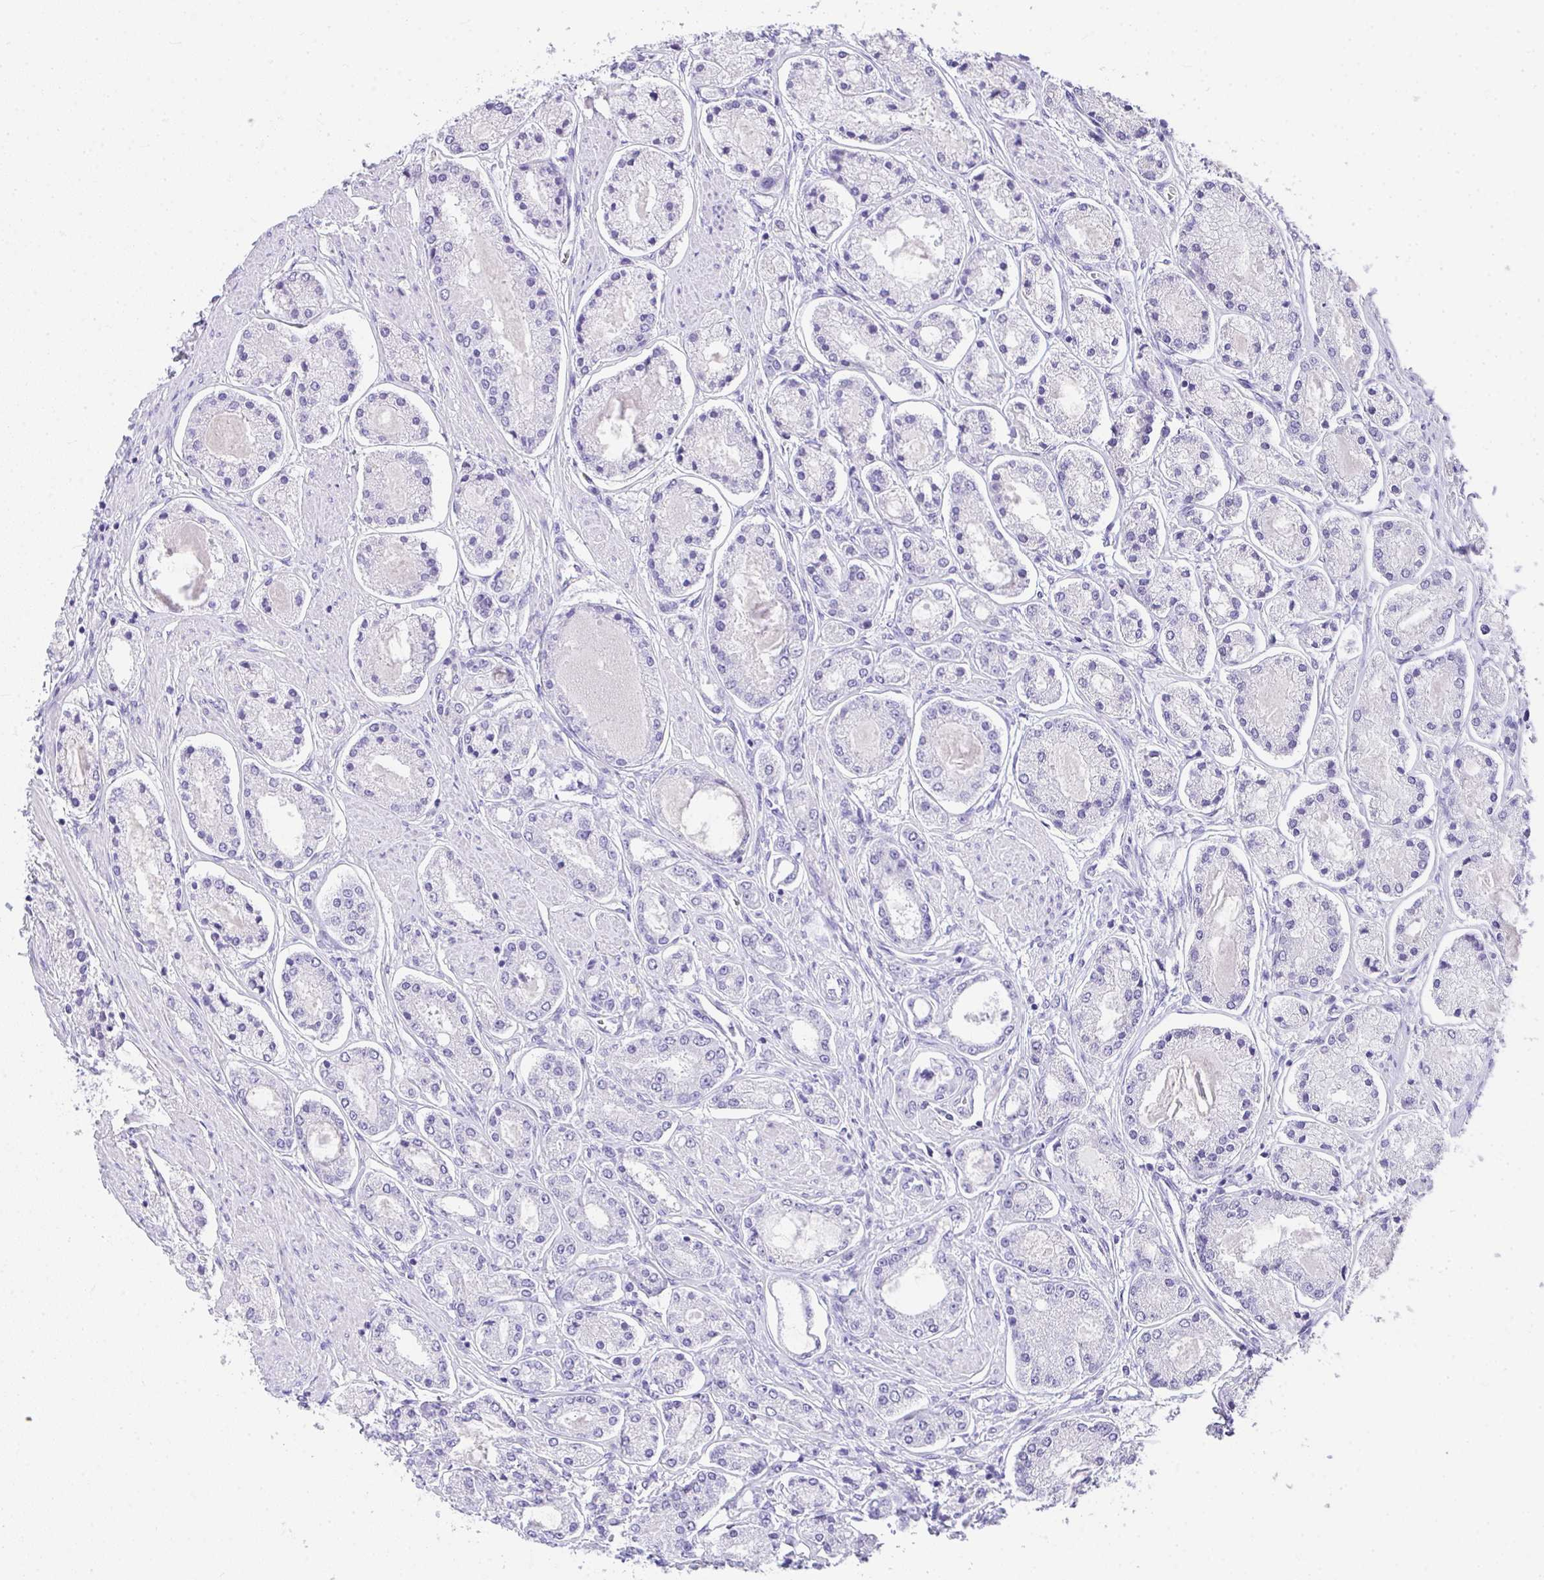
{"staining": {"intensity": "negative", "quantity": "none", "location": "none"}, "tissue": "prostate cancer", "cell_type": "Tumor cells", "image_type": "cancer", "snomed": [{"axis": "morphology", "description": "Adenocarcinoma, High grade"}, {"axis": "topography", "description": "Prostate"}], "caption": "Micrograph shows no significant protein staining in tumor cells of prostate high-grade adenocarcinoma.", "gene": "AVIL", "patient": {"sex": "male", "age": 66}}